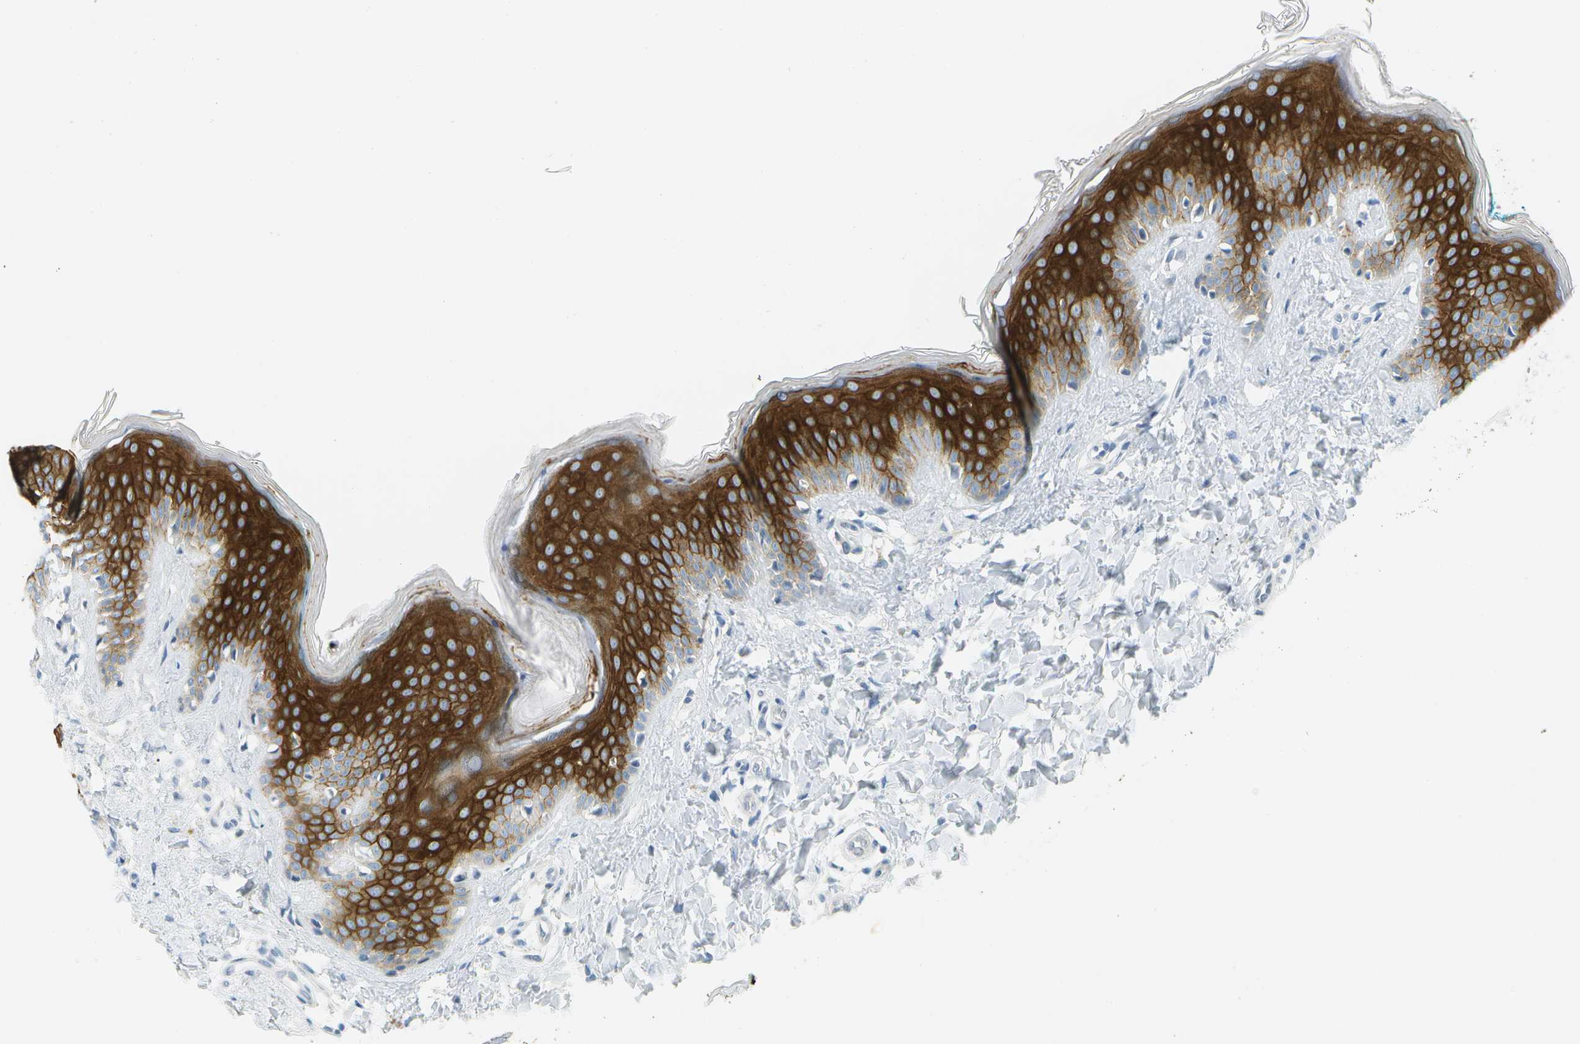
{"staining": {"intensity": "negative", "quantity": "none", "location": "none"}, "tissue": "skin", "cell_type": "Fibroblasts", "image_type": "normal", "snomed": [{"axis": "morphology", "description": "Normal tissue, NOS"}, {"axis": "topography", "description": "Skin"}], "caption": "The image reveals no staining of fibroblasts in normal skin. The staining was performed using DAB to visualize the protein expression in brown, while the nuclei were stained in blue with hematoxylin (Magnification: 20x).", "gene": "SMYD5", "patient": {"sex": "female", "age": 17}}